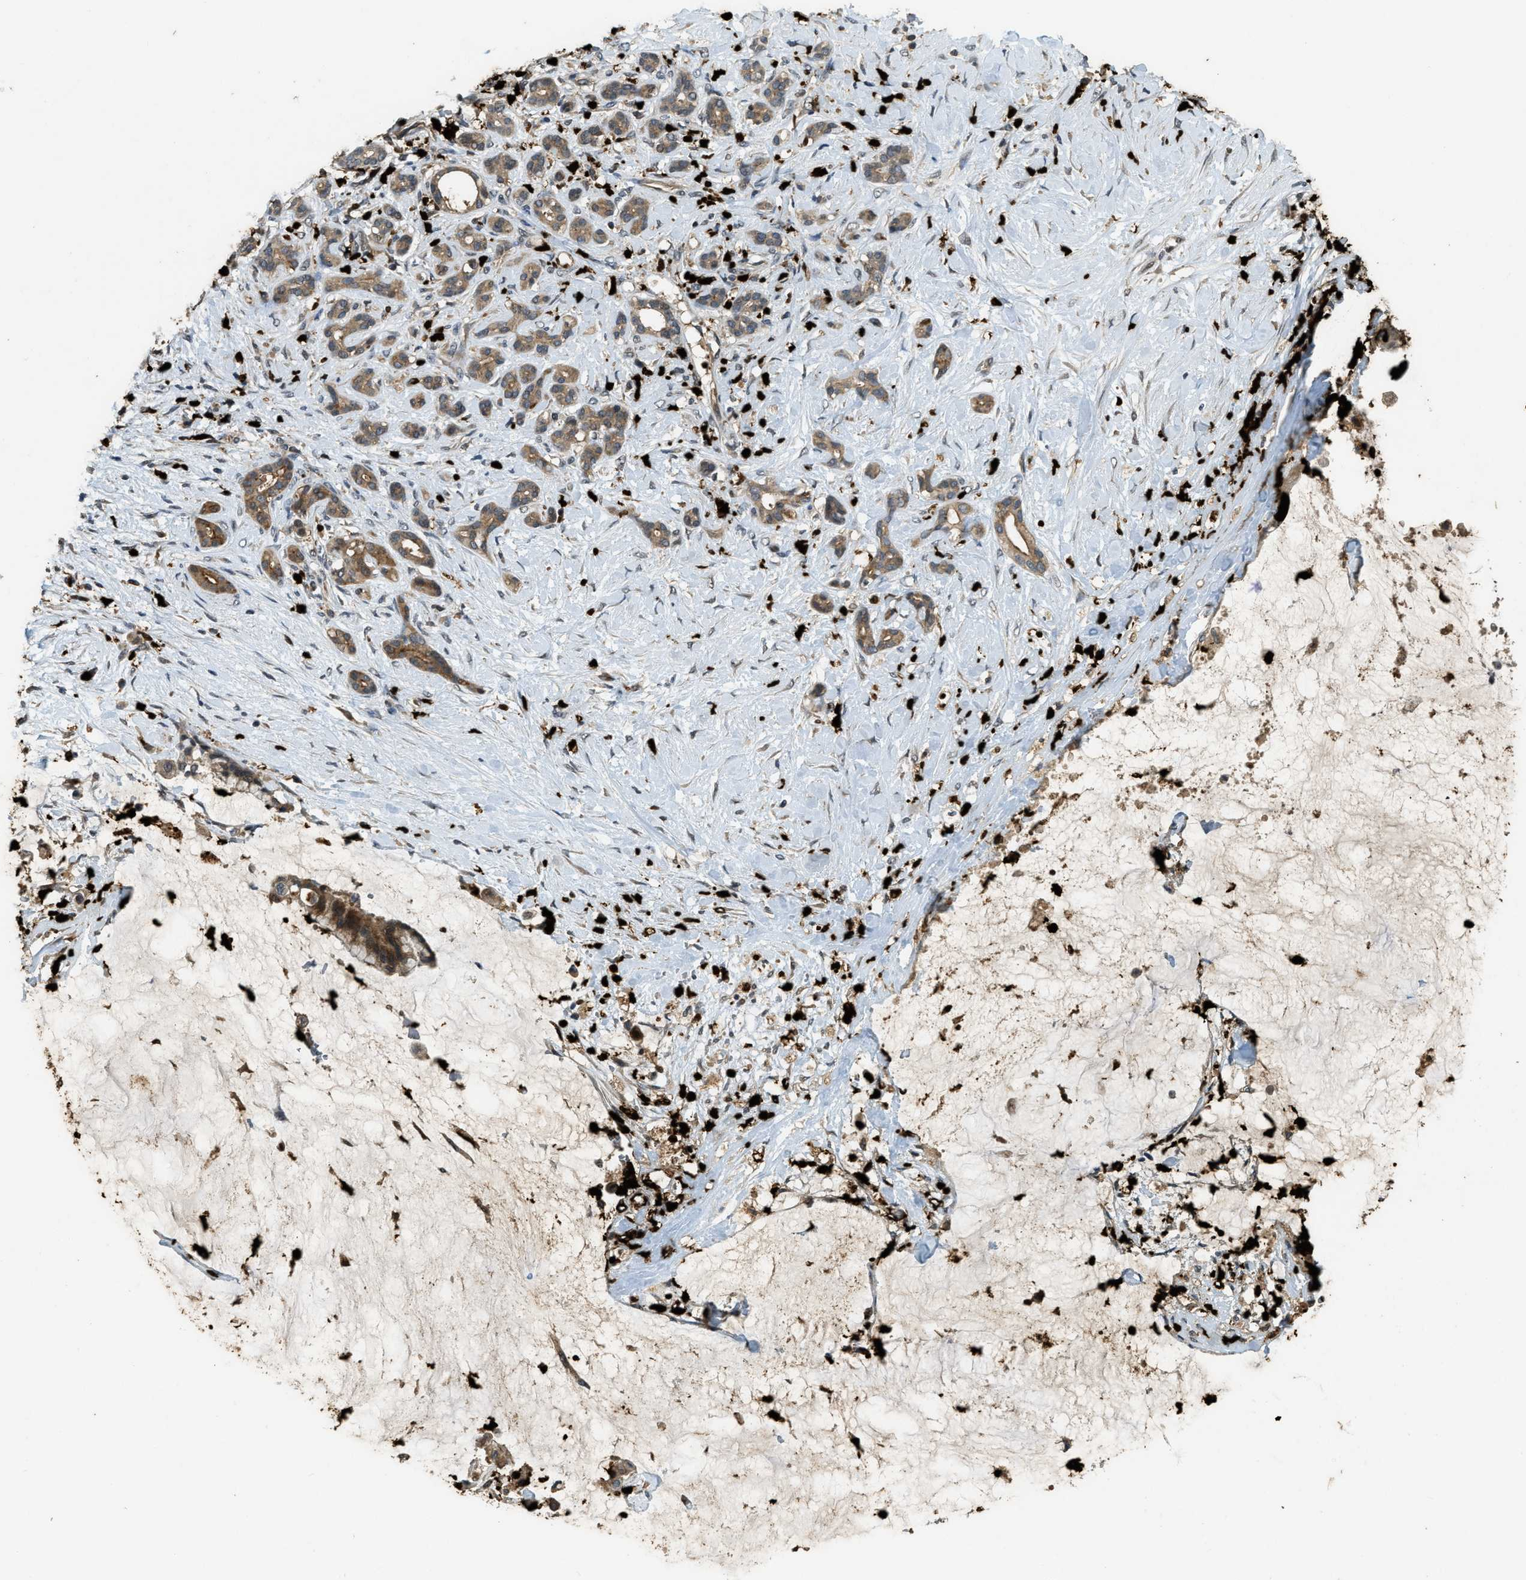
{"staining": {"intensity": "moderate", "quantity": ">75%", "location": "cytoplasmic/membranous"}, "tissue": "pancreatic cancer", "cell_type": "Tumor cells", "image_type": "cancer", "snomed": [{"axis": "morphology", "description": "Adenocarcinoma, NOS"}, {"axis": "topography", "description": "Pancreas"}], "caption": "DAB (3,3'-diaminobenzidine) immunohistochemical staining of human adenocarcinoma (pancreatic) exhibits moderate cytoplasmic/membranous protein staining in approximately >75% of tumor cells. (Stains: DAB (3,3'-diaminobenzidine) in brown, nuclei in blue, Microscopy: brightfield microscopy at high magnification).", "gene": "RNF141", "patient": {"sex": "male", "age": 41}}